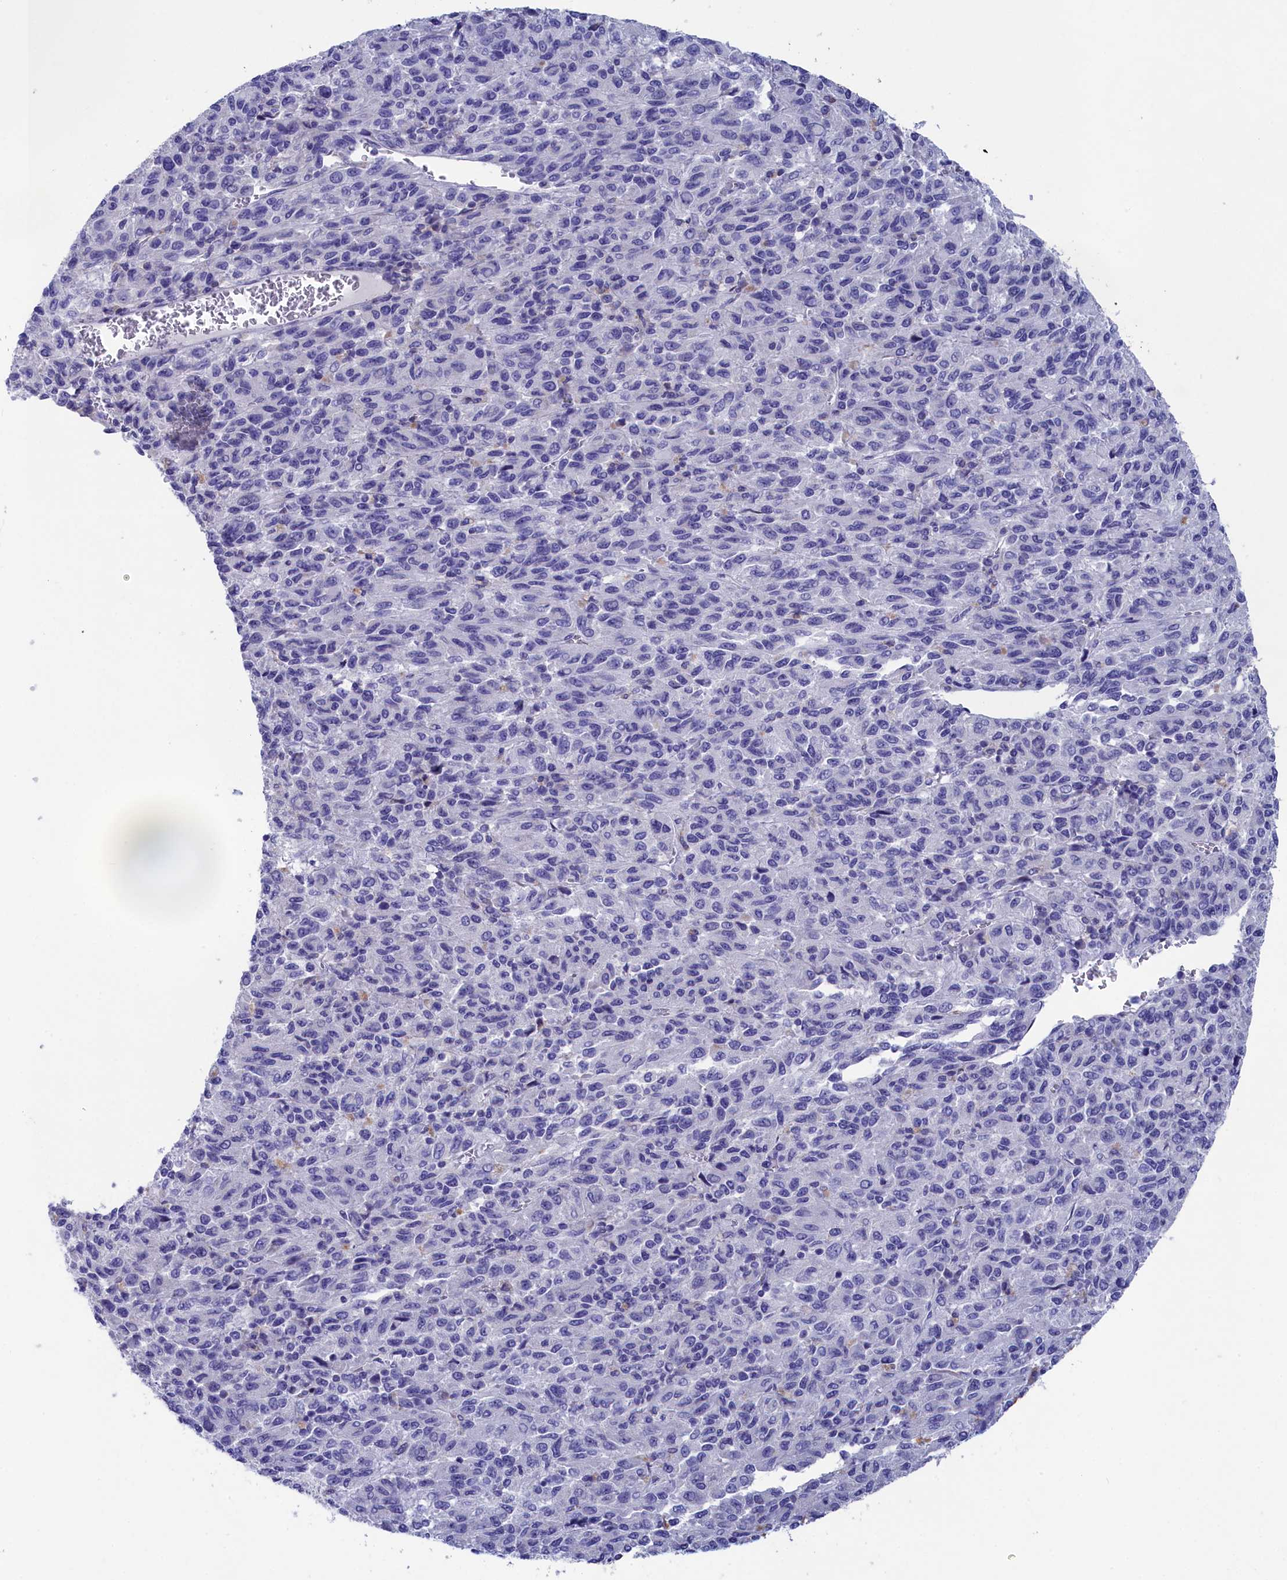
{"staining": {"intensity": "negative", "quantity": "none", "location": "none"}, "tissue": "melanoma", "cell_type": "Tumor cells", "image_type": "cancer", "snomed": [{"axis": "morphology", "description": "Malignant melanoma, Metastatic site"}, {"axis": "topography", "description": "Lung"}], "caption": "The photomicrograph demonstrates no staining of tumor cells in malignant melanoma (metastatic site). (Stains: DAB IHC with hematoxylin counter stain, Microscopy: brightfield microscopy at high magnification).", "gene": "PRDM12", "patient": {"sex": "male", "age": 64}}